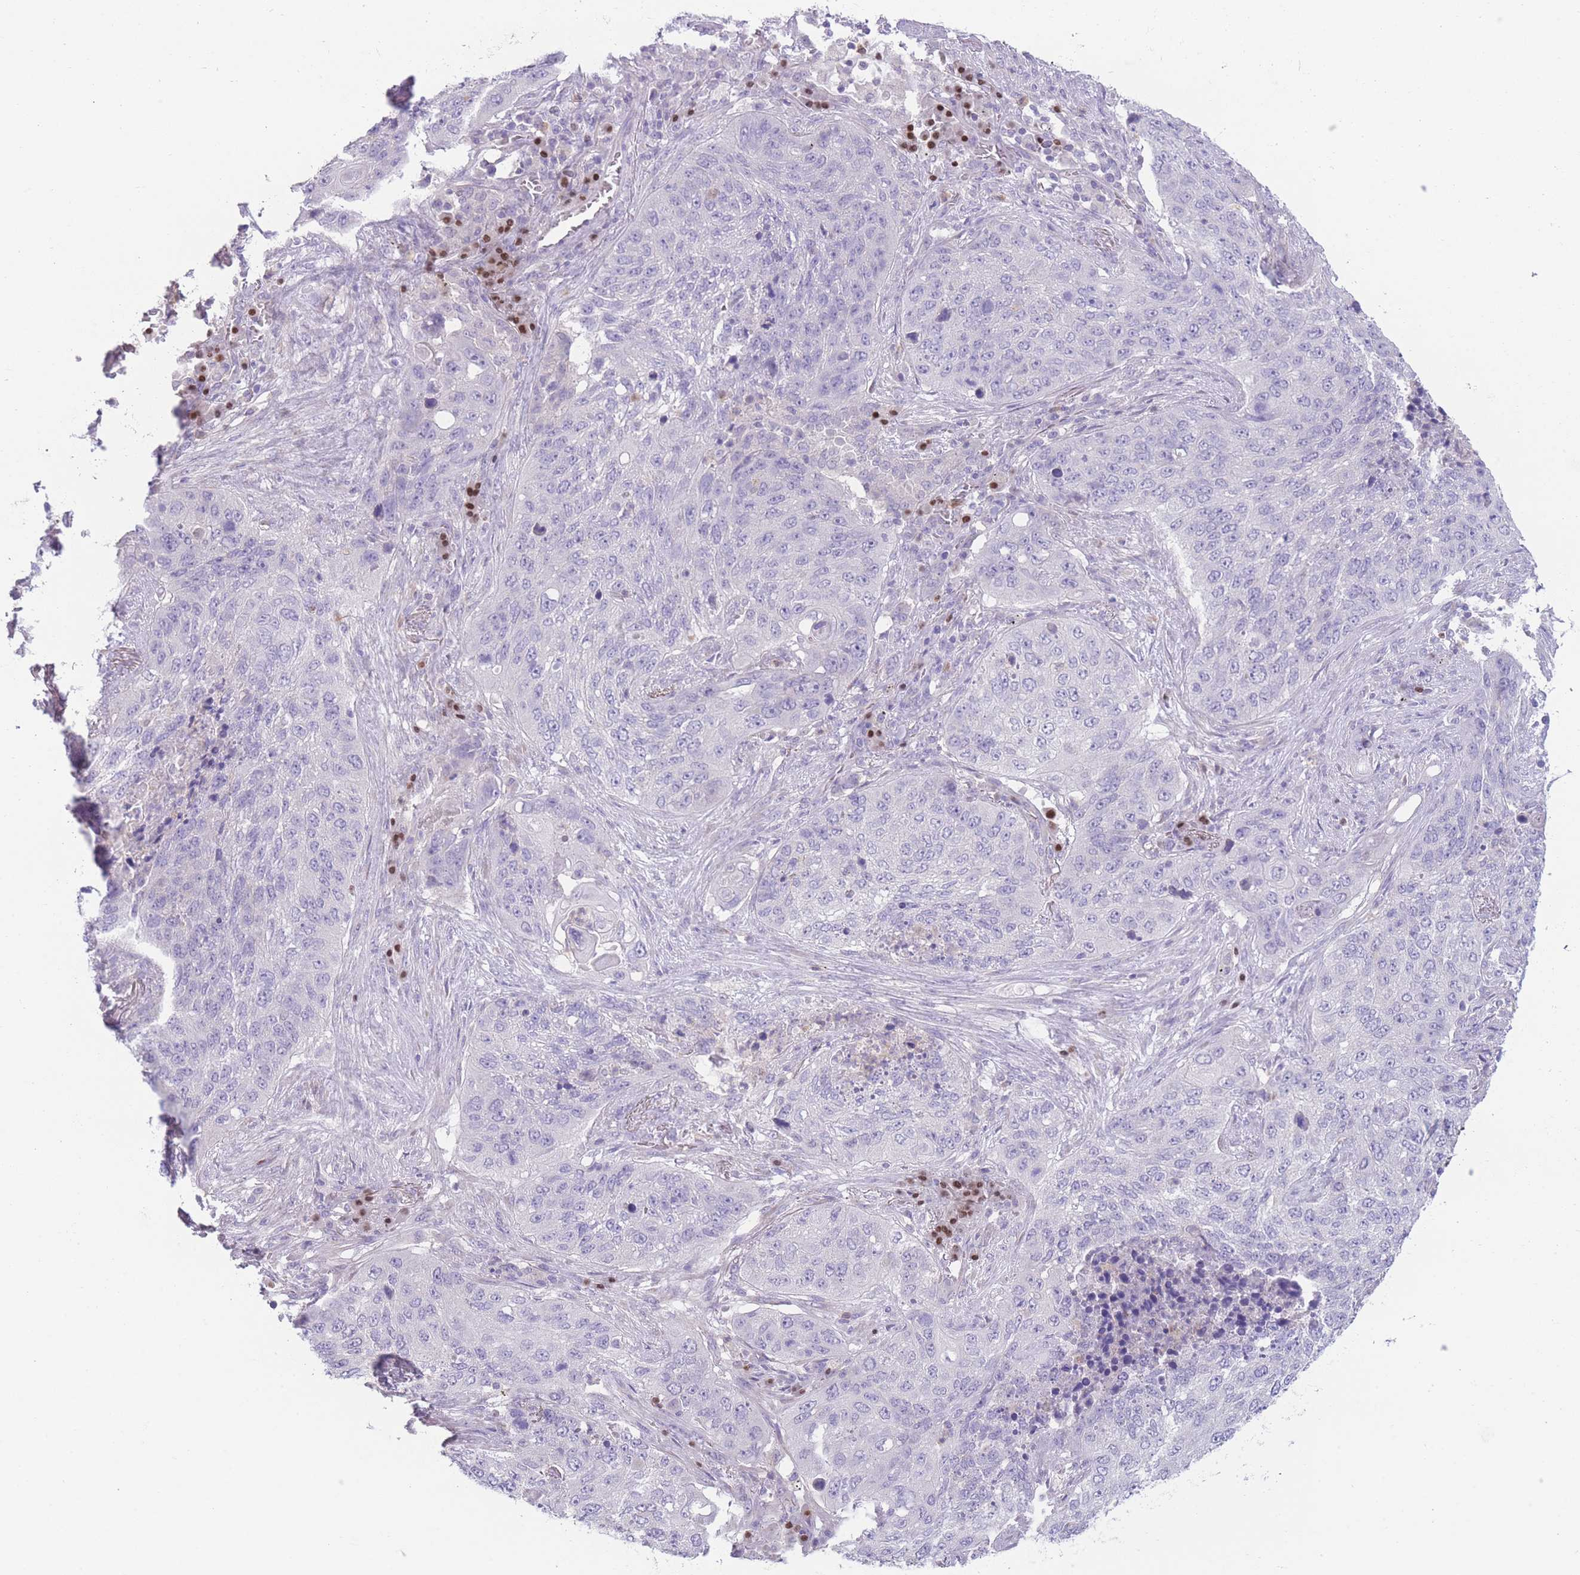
{"staining": {"intensity": "negative", "quantity": "none", "location": "none"}, "tissue": "lung cancer", "cell_type": "Tumor cells", "image_type": "cancer", "snomed": [{"axis": "morphology", "description": "Squamous cell carcinoma, NOS"}, {"axis": "topography", "description": "Lung"}], "caption": "Immunohistochemistry of squamous cell carcinoma (lung) reveals no expression in tumor cells.", "gene": "BHLHA15", "patient": {"sex": "female", "age": 63}}